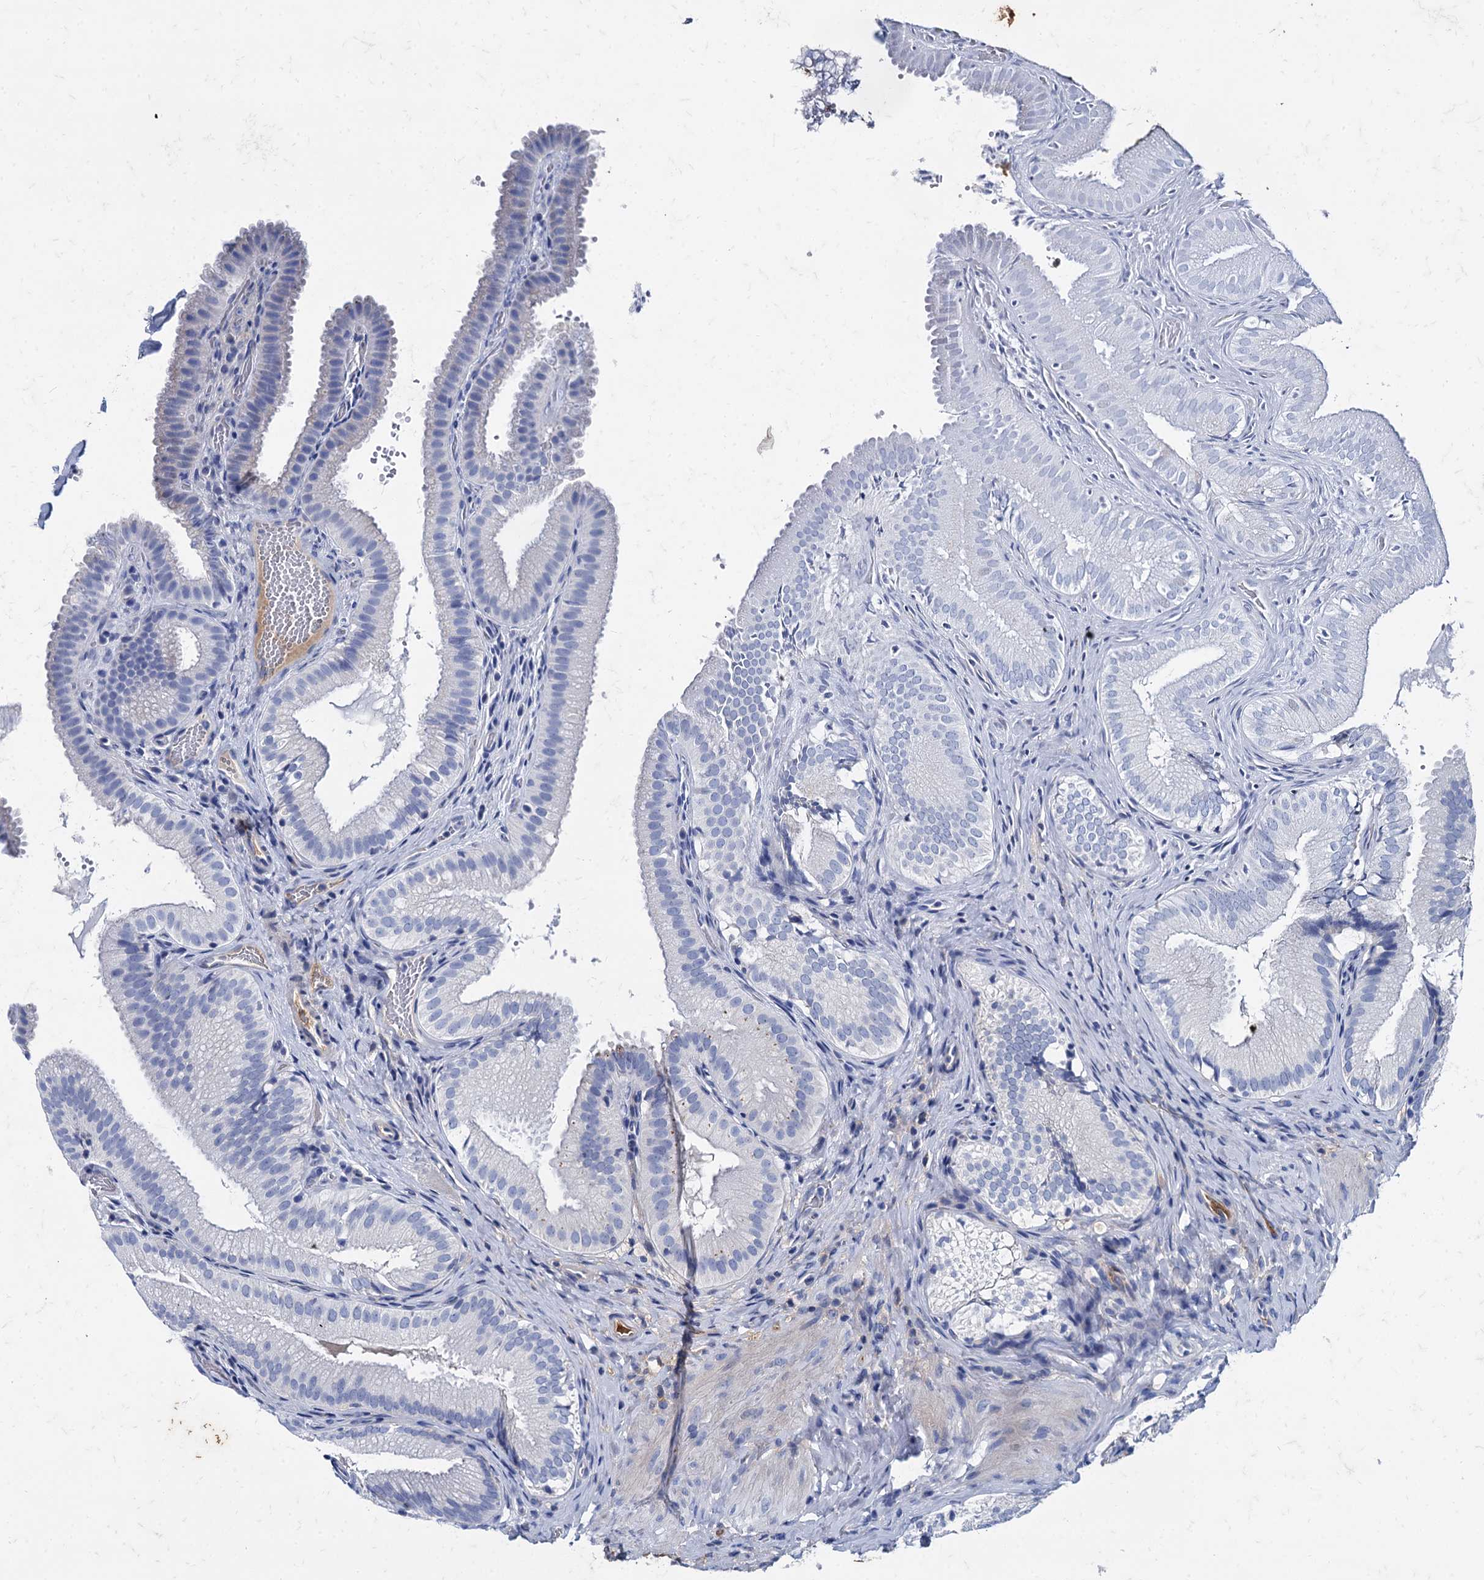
{"staining": {"intensity": "negative", "quantity": "none", "location": "none"}, "tissue": "gallbladder", "cell_type": "Glandular cells", "image_type": "normal", "snomed": [{"axis": "morphology", "description": "Normal tissue, NOS"}, {"axis": "topography", "description": "Gallbladder"}], "caption": "Immunohistochemistry photomicrograph of unremarkable gallbladder: gallbladder stained with DAB shows no significant protein positivity in glandular cells.", "gene": "TMEM72", "patient": {"sex": "female", "age": 30}}